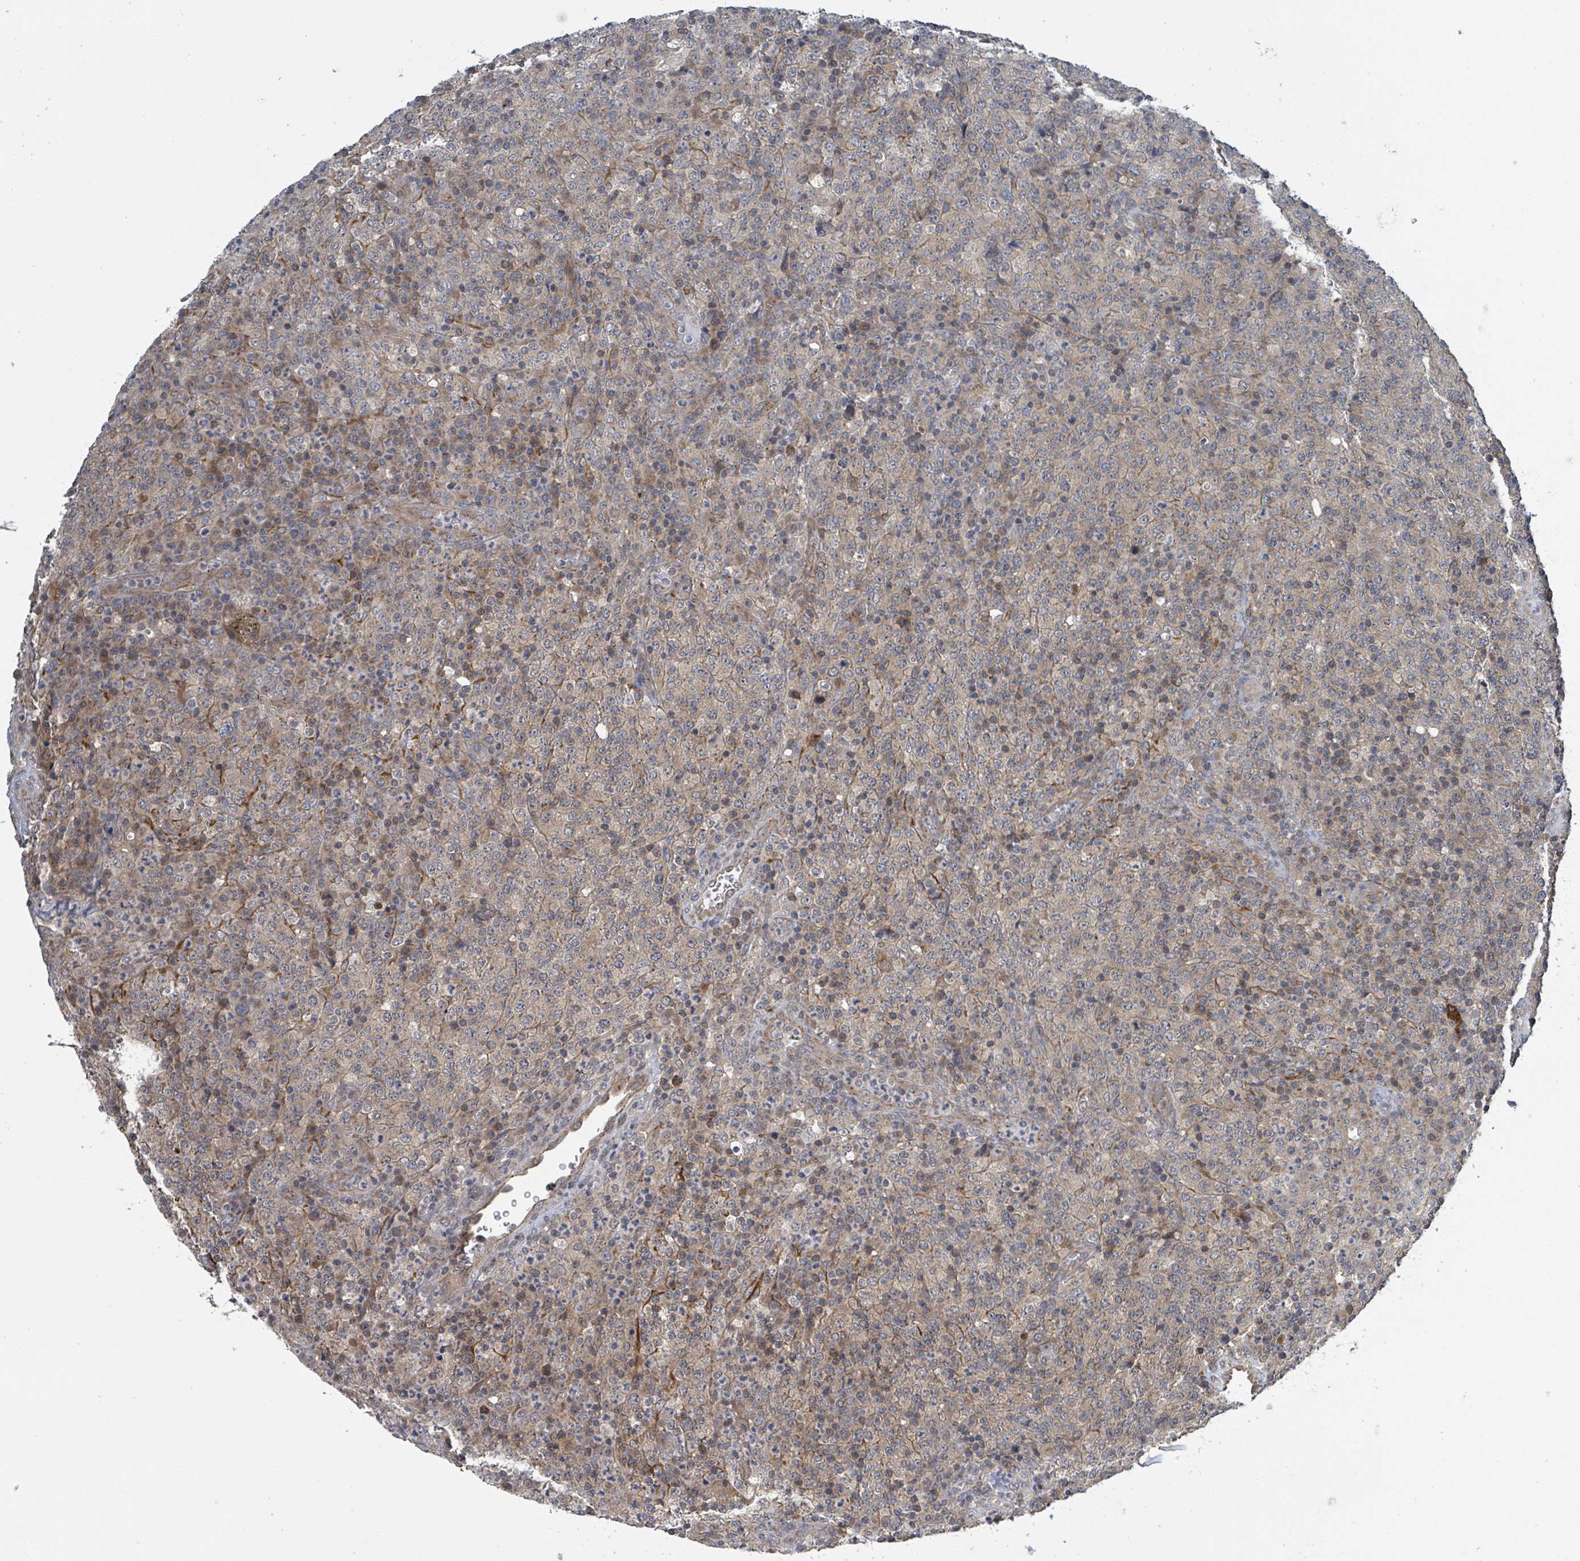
{"staining": {"intensity": "weak", "quantity": "25%-75%", "location": "cytoplasmic/membranous"}, "tissue": "lymphoma", "cell_type": "Tumor cells", "image_type": "cancer", "snomed": [{"axis": "morphology", "description": "Malignant lymphoma, non-Hodgkin's type, High grade"}, {"axis": "topography", "description": "Lymph node"}], "caption": "Protein expression analysis of human malignant lymphoma, non-Hodgkin's type (high-grade) reveals weak cytoplasmic/membranous expression in about 25%-75% of tumor cells.", "gene": "CCDC121", "patient": {"sex": "male", "age": 54}}